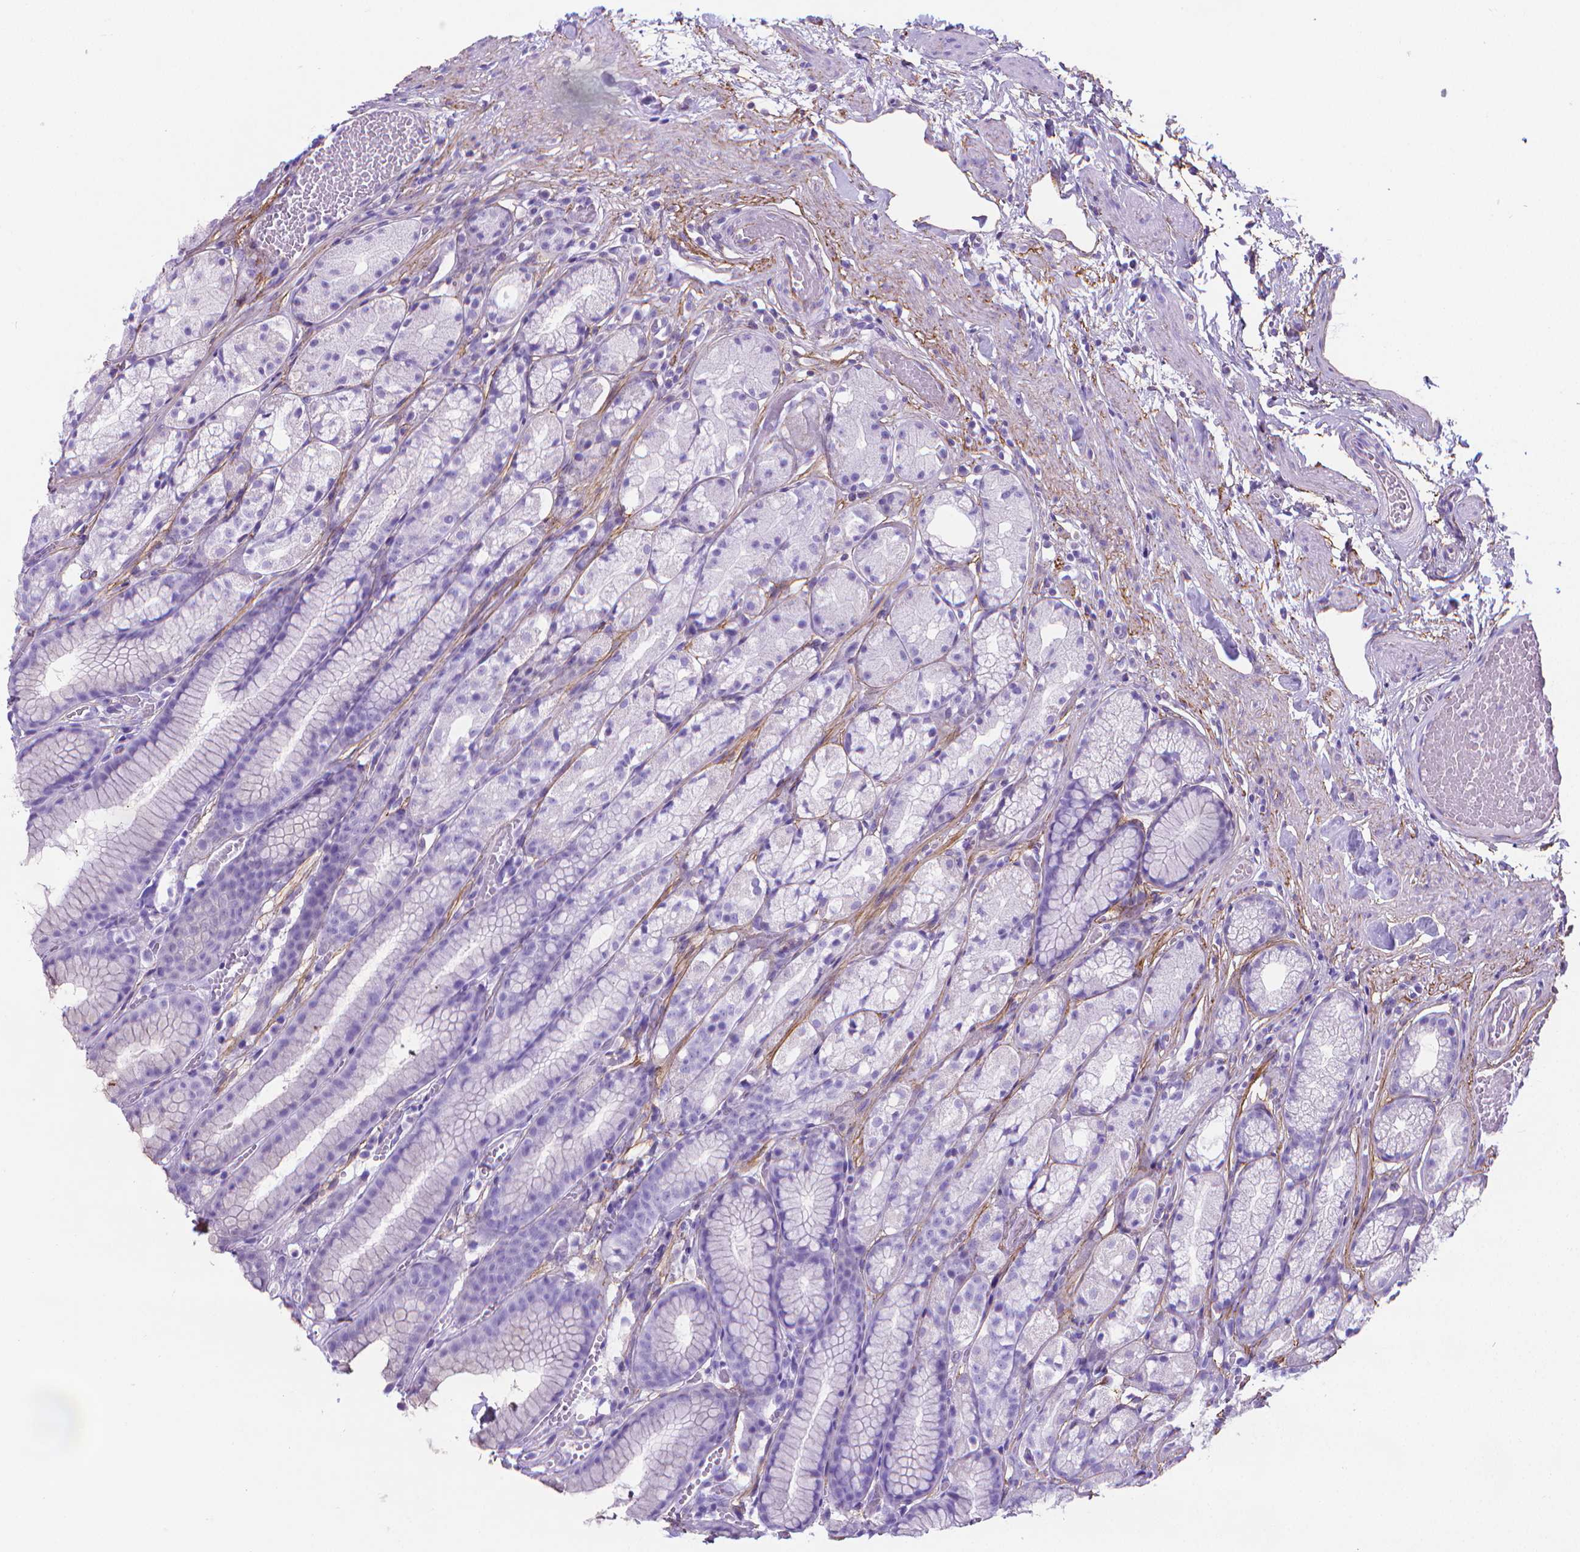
{"staining": {"intensity": "negative", "quantity": "none", "location": "none"}, "tissue": "stomach", "cell_type": "Glandular cells", "image_type": "normal", "snomed": [{"axis": "morphology", "description": "Normal tissue, NOS"}, {"axis": "topography", "description": "Stomach"}], "caption": "This is an immunohistochemistry micrograph of benign stomach. There is no staining in glandular cells.", "gene": "MFAP2", "patient": {"sex": "male", "age": 70}}